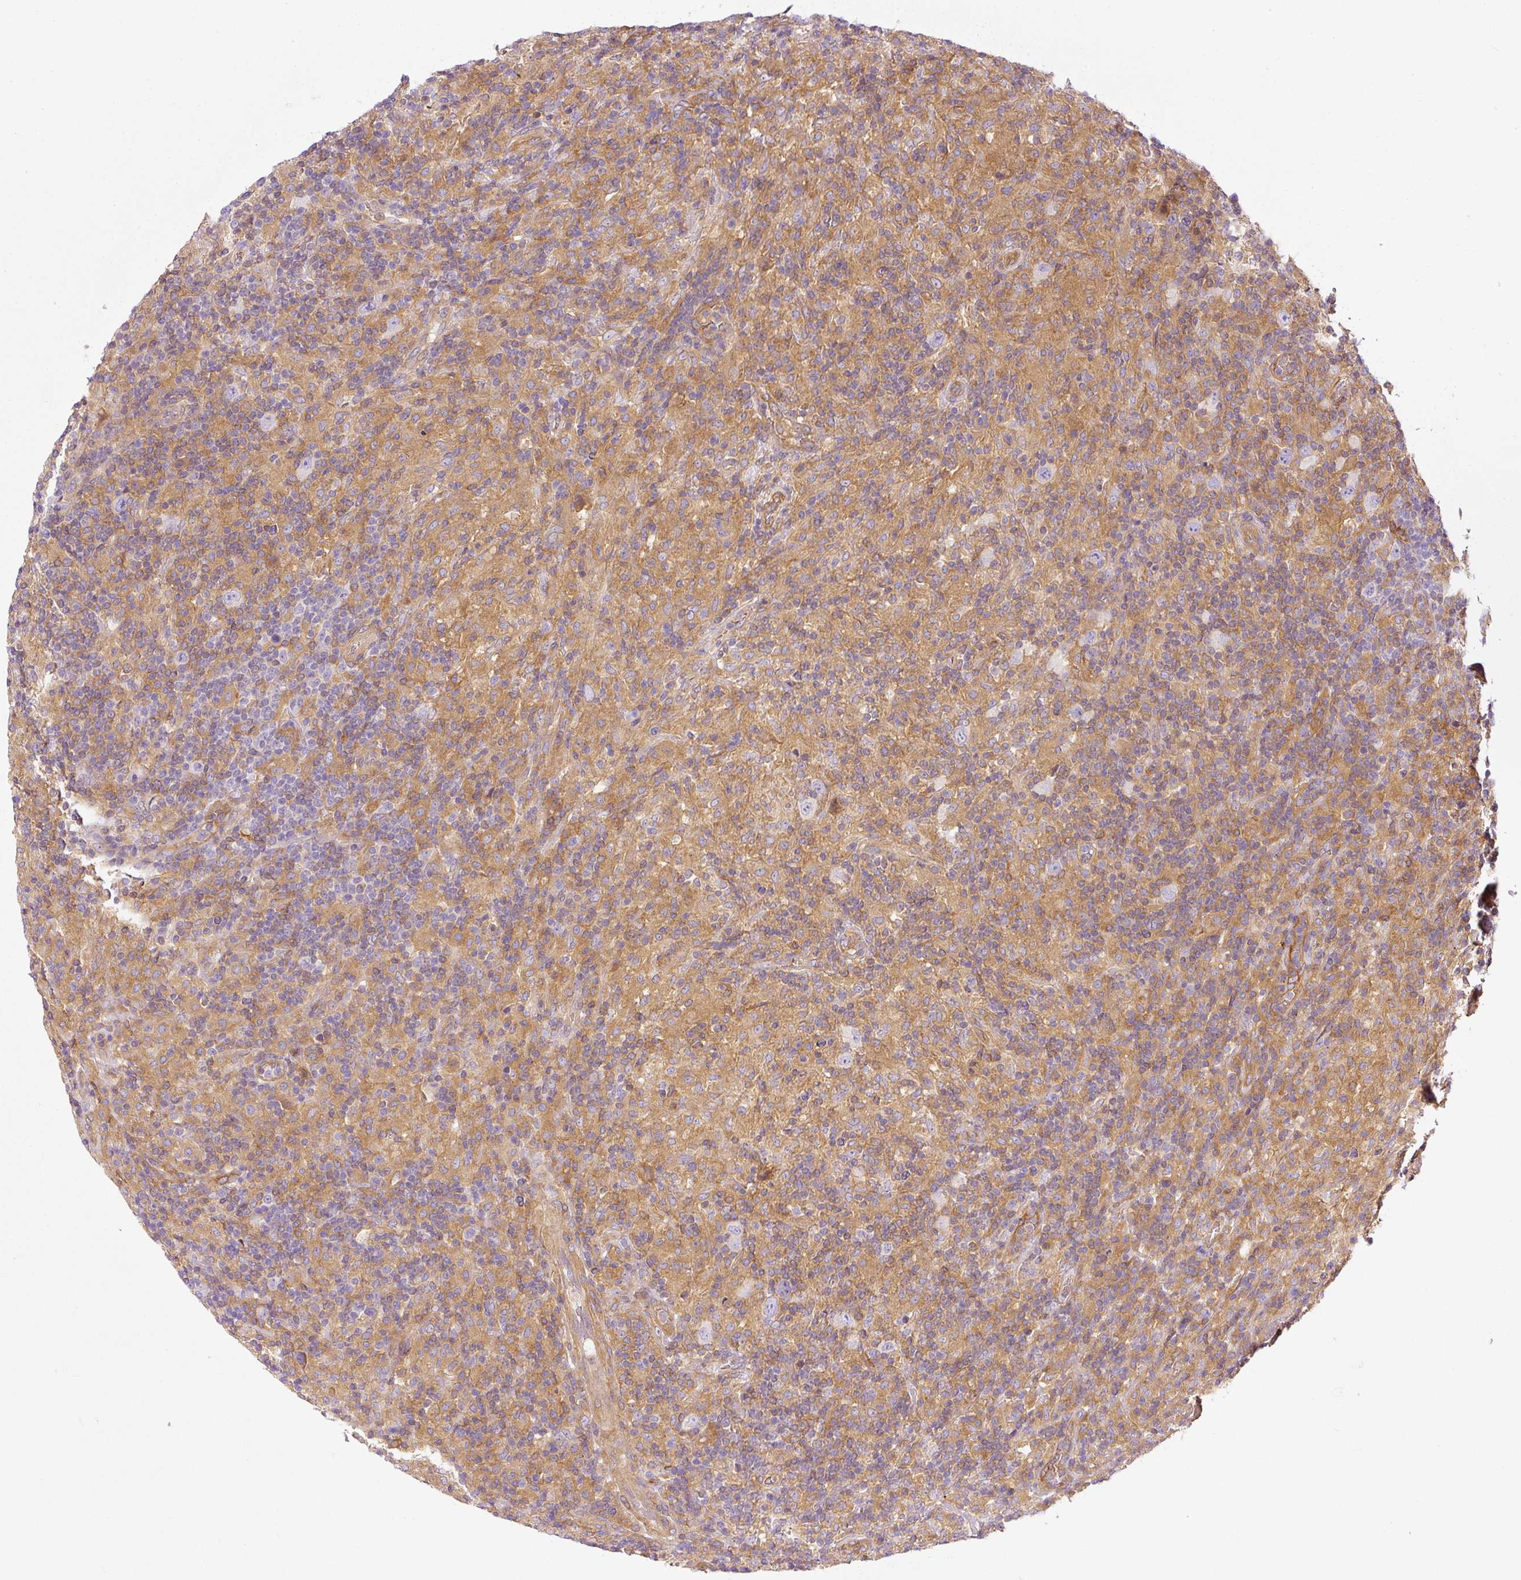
{"staining": {"intensity": "negative", "quantity": "none", "location": "none"}, "tissue": "lymphoma", "cell_type": "Tumor cells", "image_type": "cancer", "snomed": [{"axis": "morphology", "description": "Hodgkin's disease, NOS"}, {"axis": "topography", "description": "Lymph node"}], "caption": "Immunohistochemistry (IHC) photomicrograph of human Hodgkin's disease stained for a protein (brown), which reveals no staining in tumor cells.", "gene": "TBC1D2B", "patient": {"sex": "male", "age": 70}}